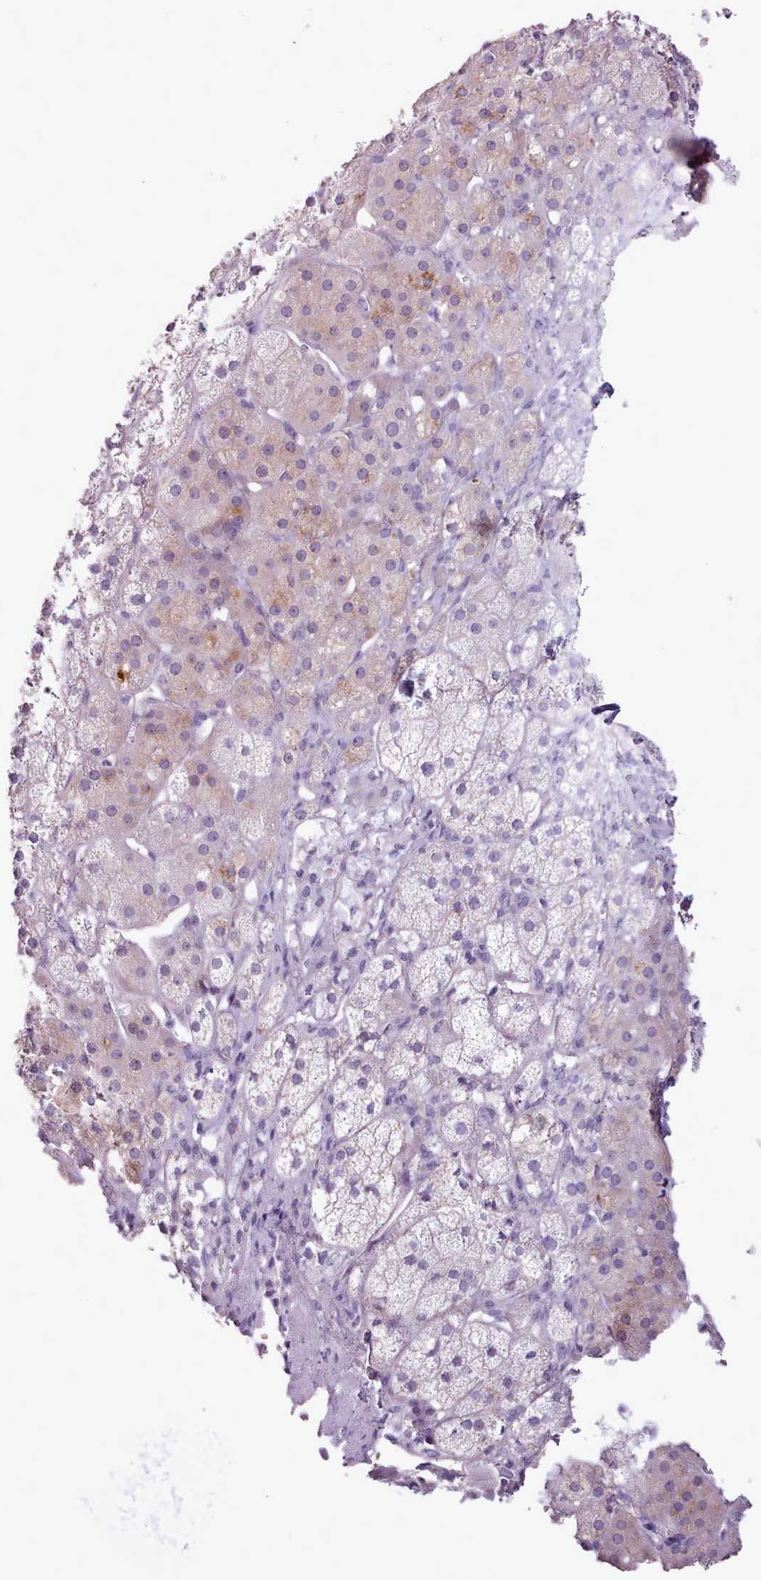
{"staining": {"intensity": "moderate", "quantity": "<25%", "location": "cytoplasmic/membranous"}, "tissue": "adrenal gland", "cell_type": "Glandular cells", "image_type": "normal", "snomed": [{"axis": "morphology", "description": "Normal tissue, NOS"}, {"axis": "topography", "description": "Adrenal gland"}], "caption": "A low amount of moderate cytoplasmic/membranous staining is present in approximately <25% of glandular cells in normal adrenal gland. Immunohistochemistry stains the protein of interest in brown and the nuclei are stained blue.", "gene": "ATRAID", "patient": {"sex": "female", "age": 52}}